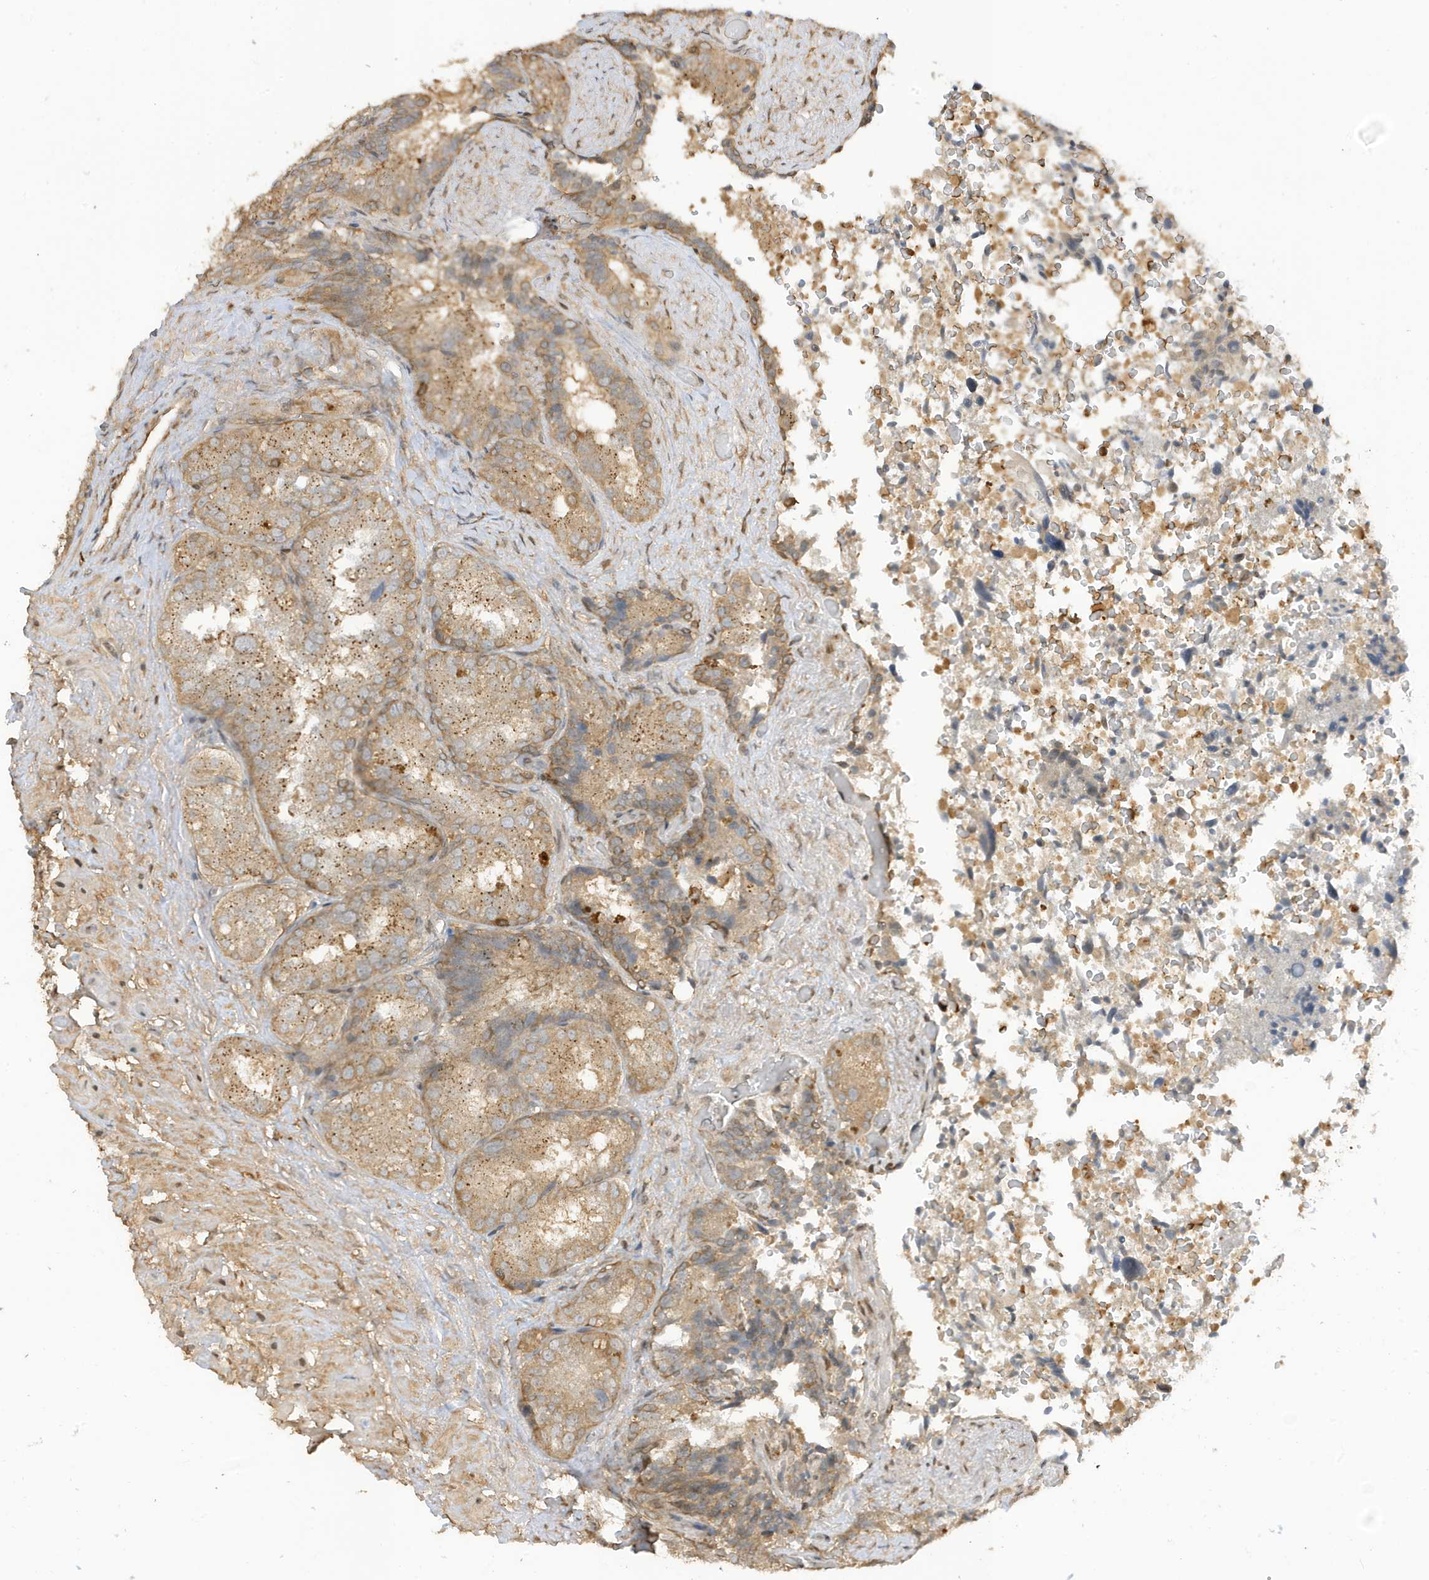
{"staining": {"intensity": "moderate", "quantity": ">75%", "location": "cytoplasmic/membranous"}, "tissue": "seminal vesicle", "cell_type": "Glandular cells", "image_type": "normal", "snomed": [{"axis": "morphology", "description": "Normal tissue, NOS"}, {"axis": "topography", "description": "Seminal veicle"}, {"axis": "topography", "description": "Peripheral nerve tissue"}], "caption": "IHC of unremarkable human seminal vesicle shows medium levels of moderate cytoplasmic/membranous positivity in about >75% of glandular cells.", "gene": "TAB3", "patient": {"sex": "male", "age": 63}}